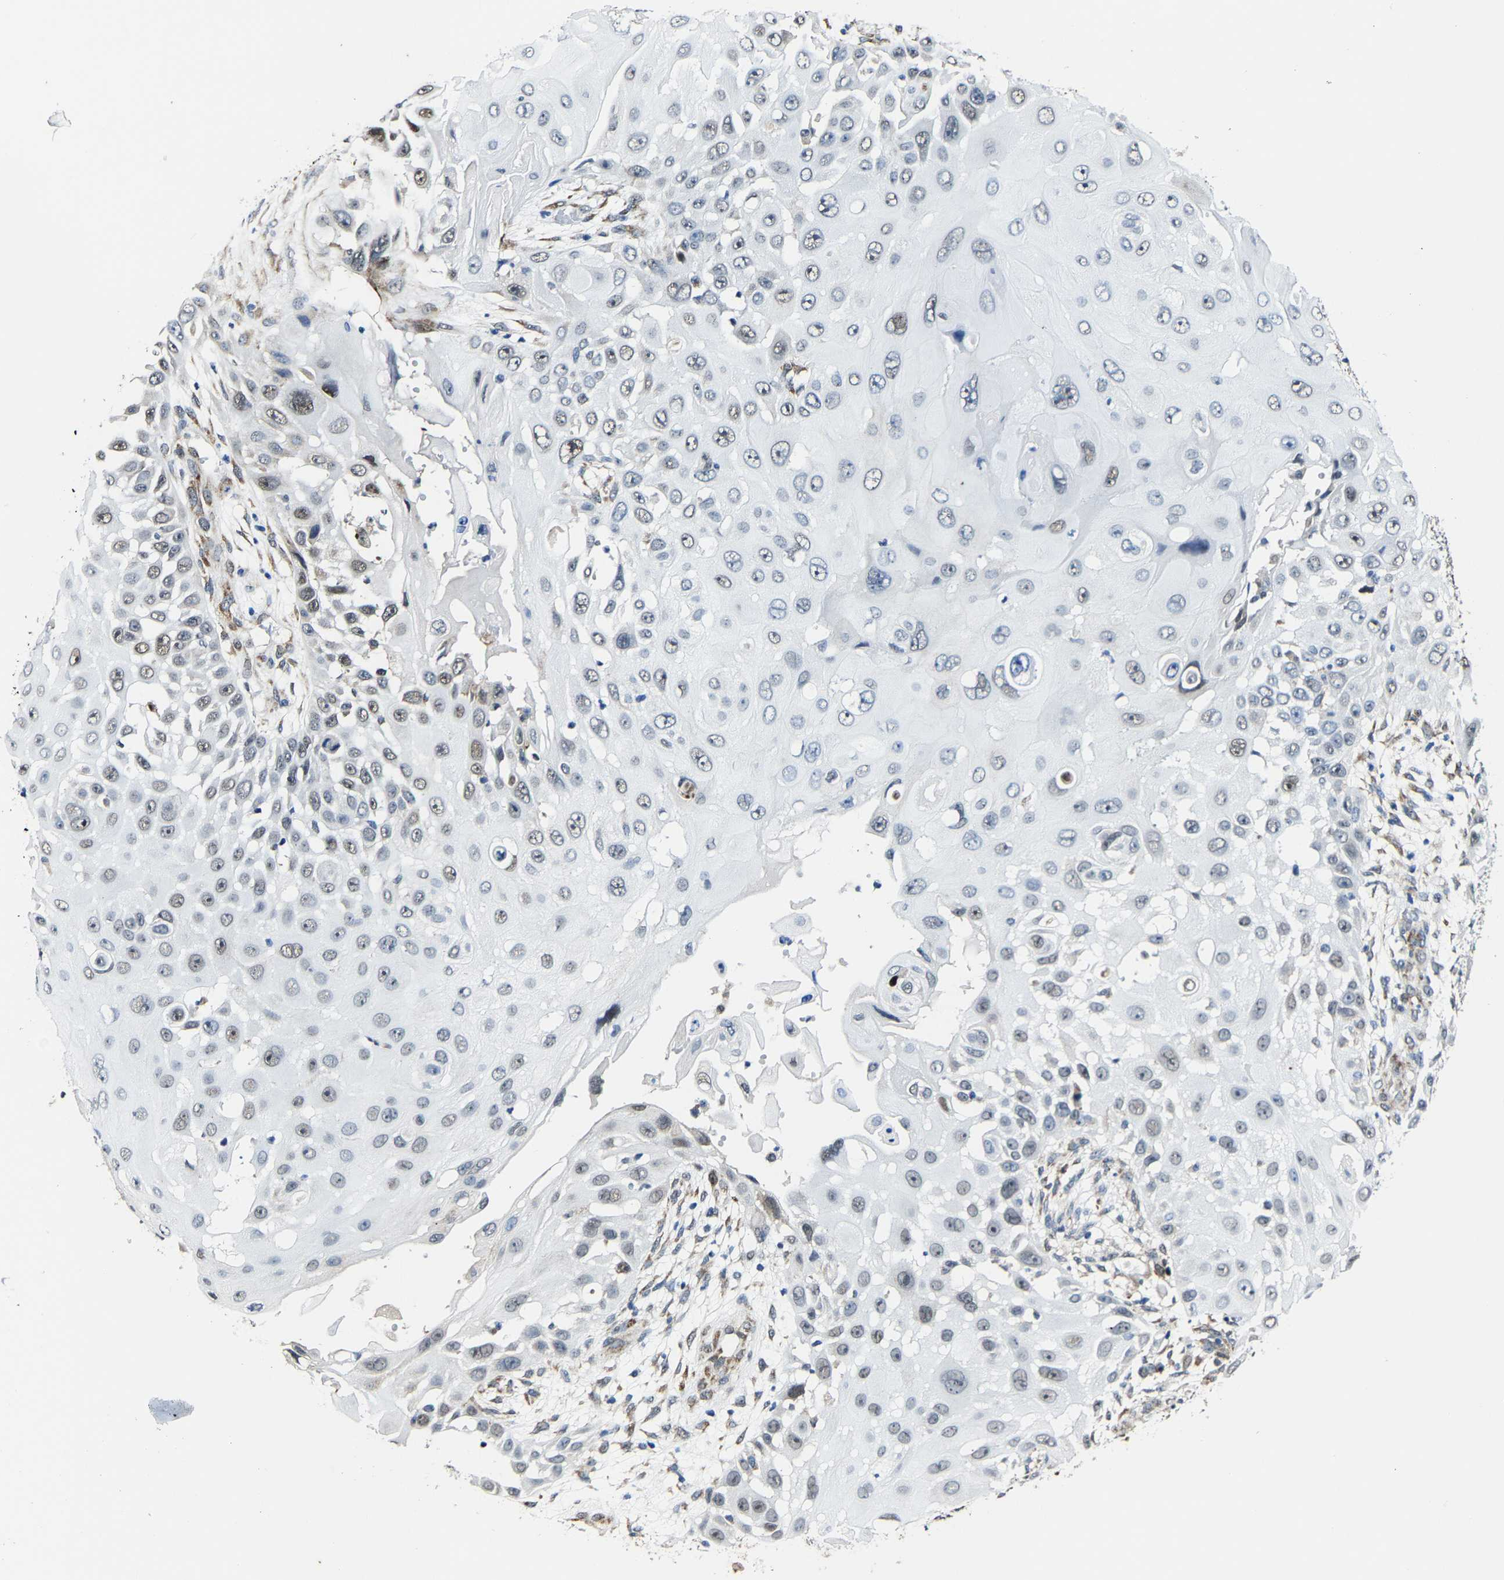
{"staining": {"intensity": "weak", "quantity": "25%-75%", "location": "nuclear"}, "tissue": "skin cancer", "cell_type": "Tumor cells", "image_type": "cancer", "snomed": [{"axis": "morphology", "description": "Squamous cell carcinoma, NOS"}, {"axis": "topography", "description": "Skin"}], "caption": "High-power microscopy captured an IHC image of skin squamous cell carcinoma, revealing weak nuclear positivity in about 25%-75% of tumor cells. (IHC, brightfield microscopy, high magnification).", "gene": "METTL1", "patient": {"sex": "female", "age": 44}}